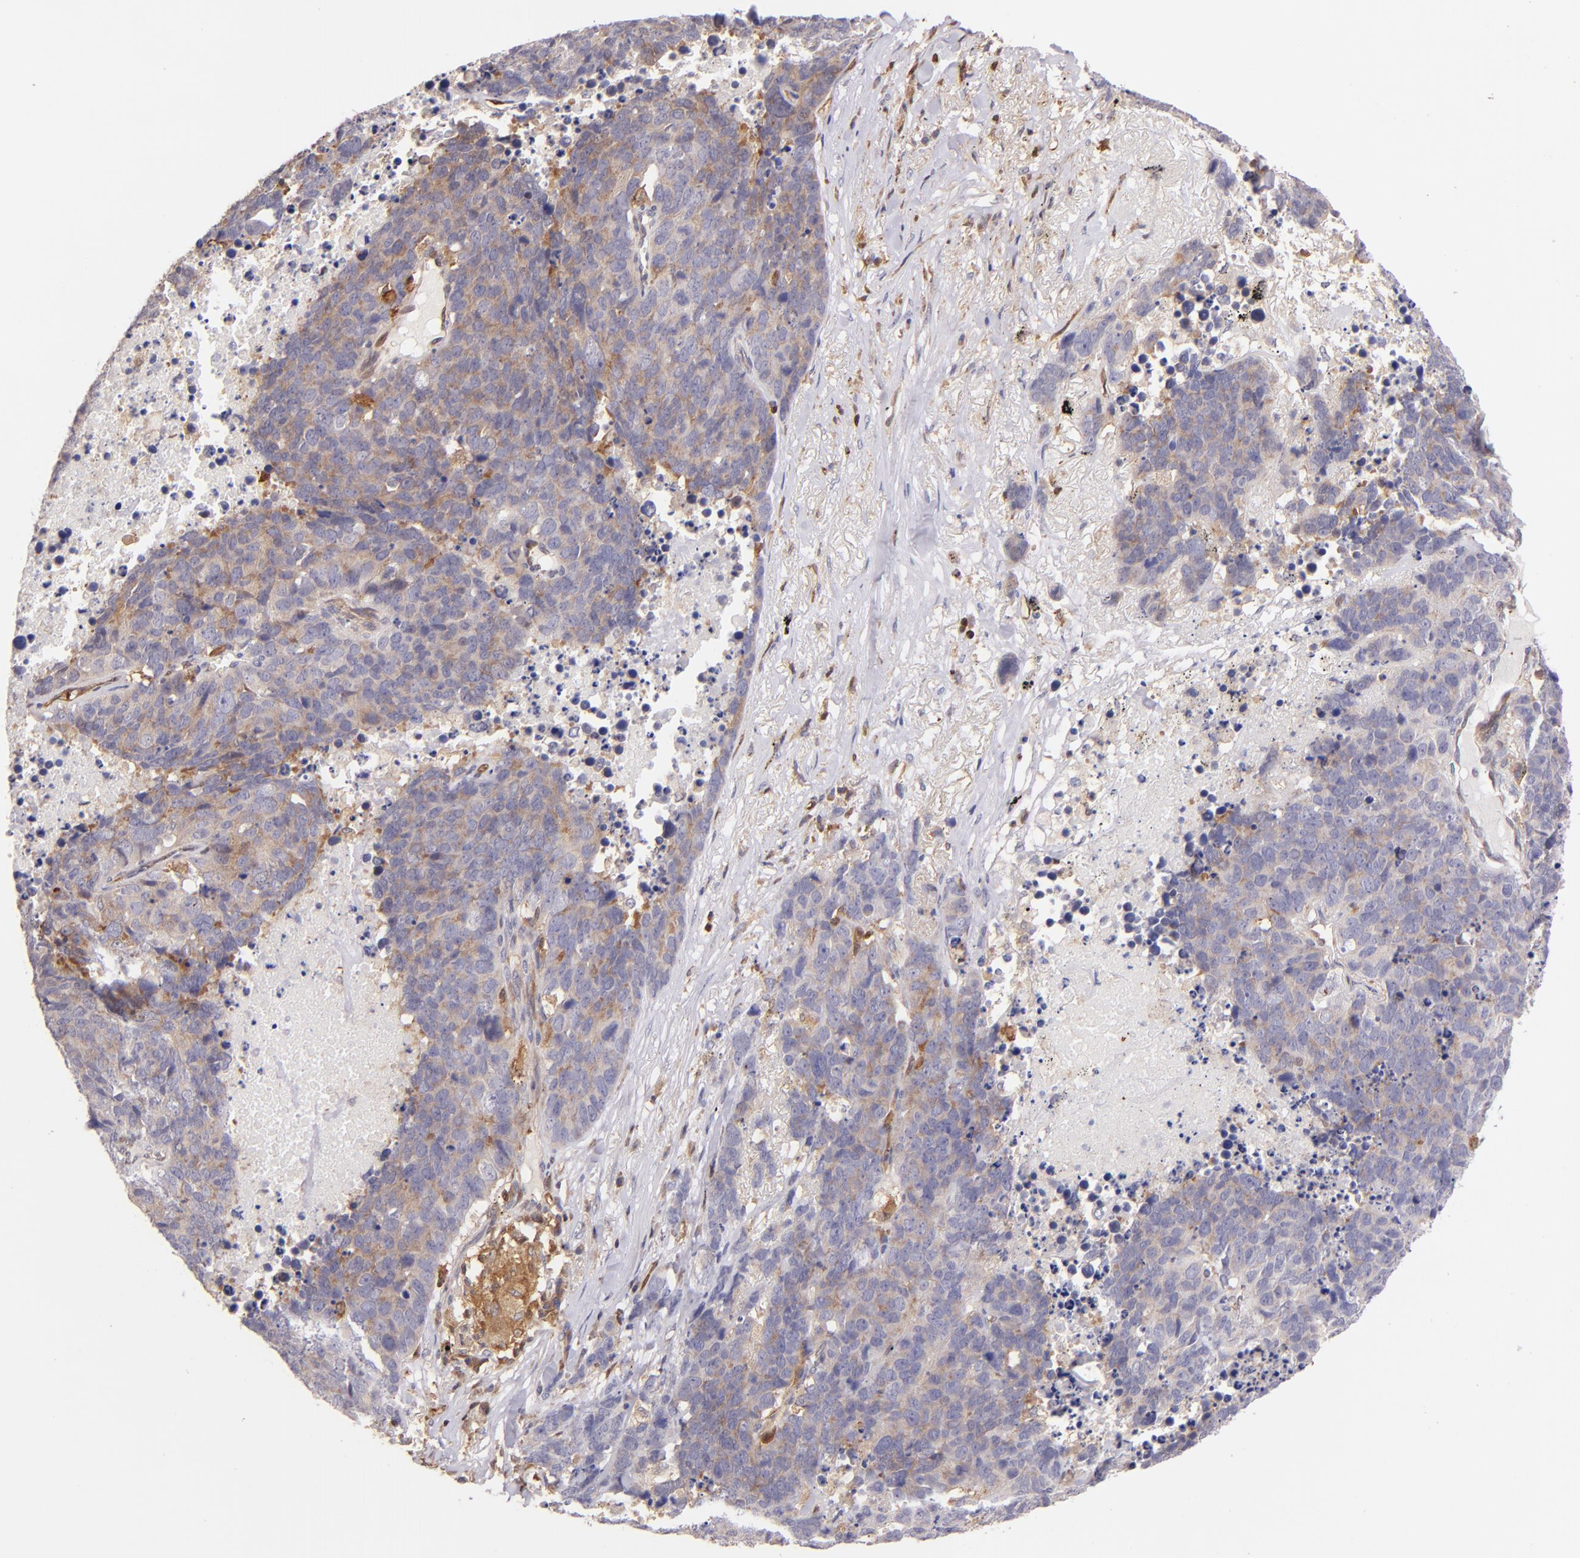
{"staining": {"intensity": "moderate", "quantity": "25%-75%", "location": "cytoplasmic/membranous"}, "tissue": "lung cancer", "cell_type": "Tumor cells", "image_type": "cancer", "snomed": [{"axis": "morphology", "description": "Carcinoid, malignant, NOS"}, {"axis": "topography", "description": "Lung"}], "caption": "High-power microscopy captured an IHC histopathology image of lung malignant carcinoid, revealing moderate cytoplasmic/membranous positivity in about 25%-75% of tumor cells.", "gene": "BTK", "patient": {"sex": "male", "age": 60}}